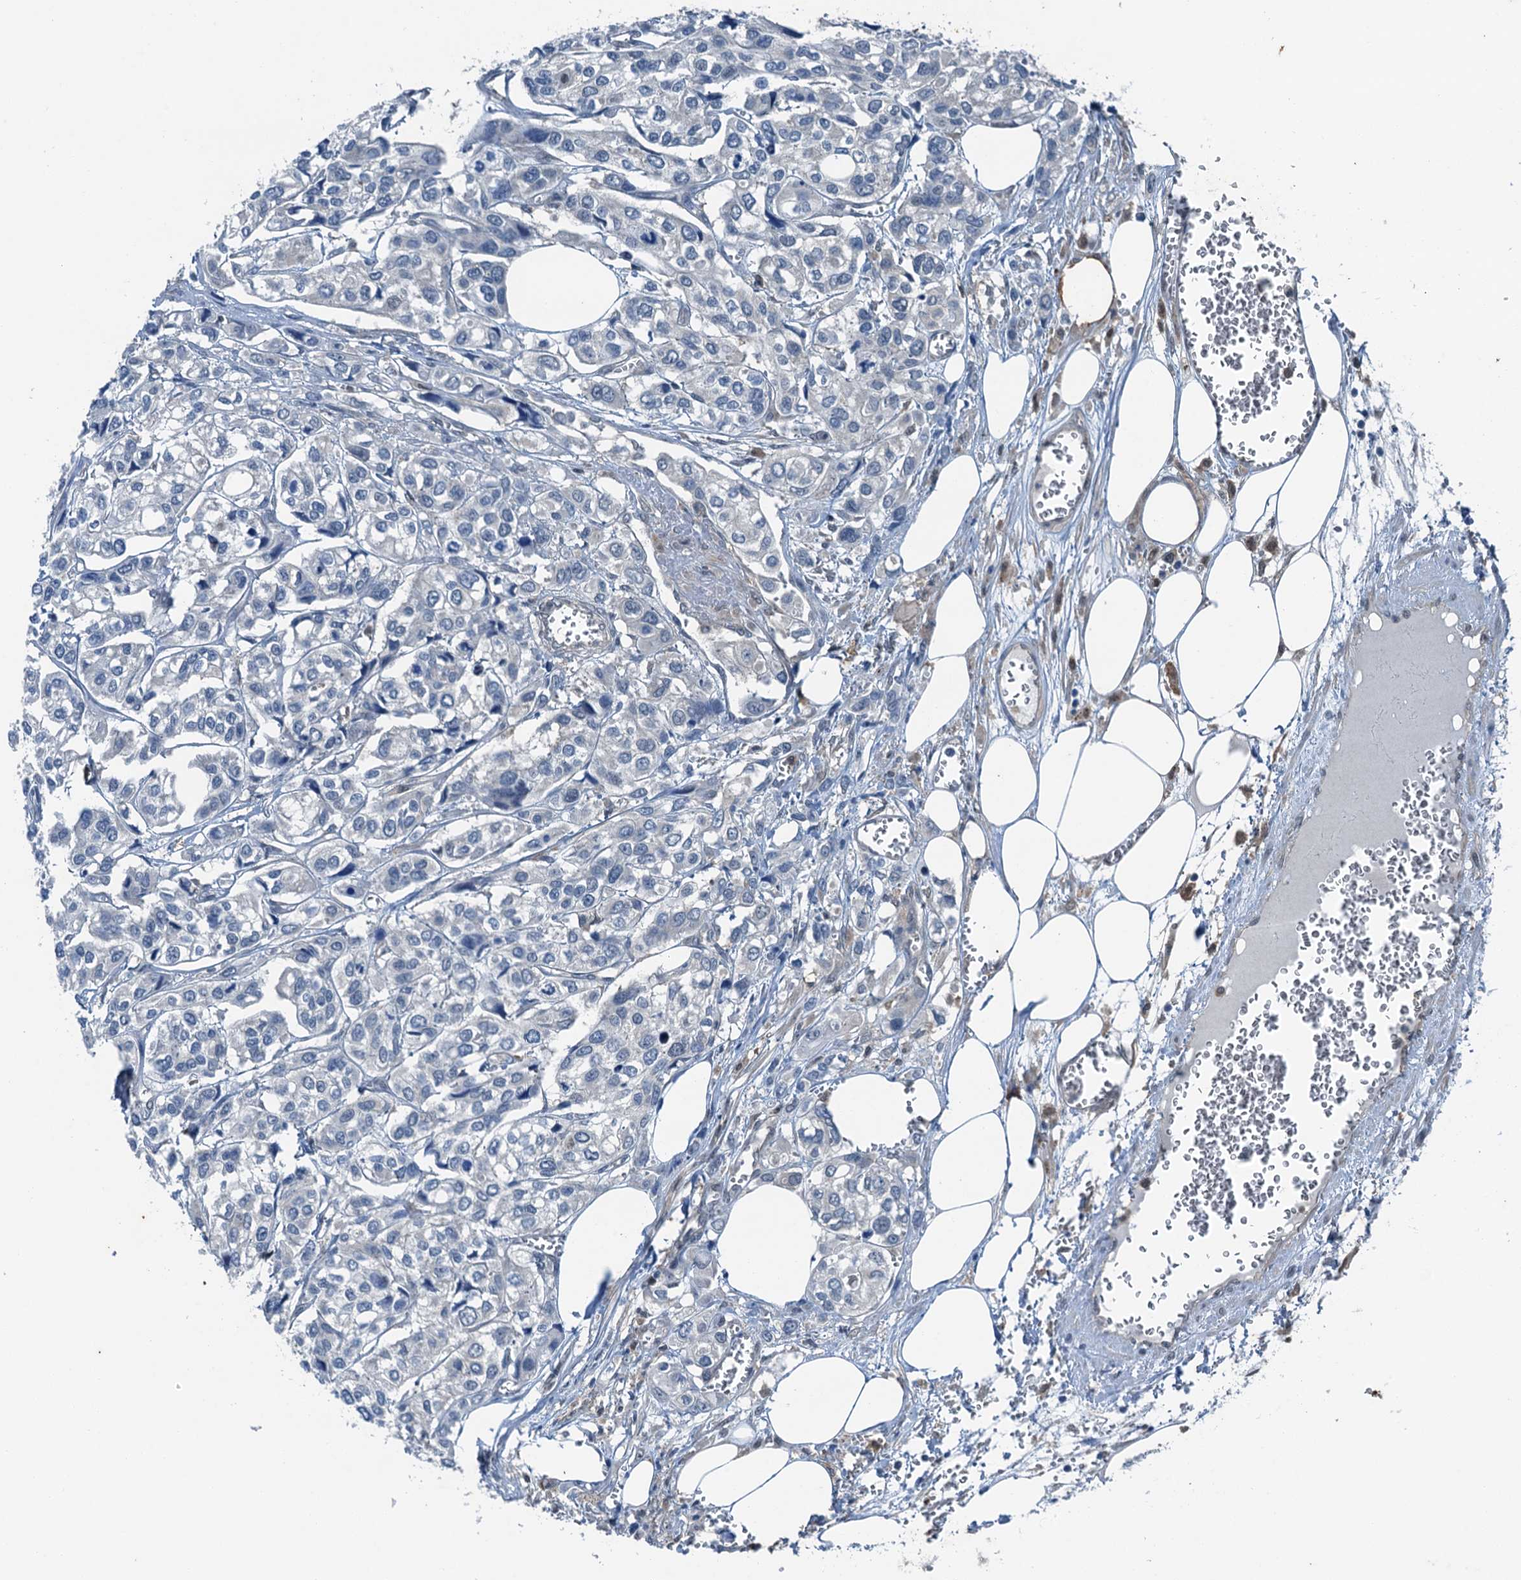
{"staining": {"intensity": "negative", "quantity": "none", "location": "none"}, "tissue": "urothelial cancer", "cell_type": "Tumor cells", "image_type": "cancer", "snomed": [{"axis": "morphology", "description": "Urothelial carcinoma, High grade"}, {"axis": "topography", "description": "Urinary bladder"}], "caption": "This is an immunohistochemistry (IHC) photomicrograph of human urothelial carcinoma (high-grade). There is no staining in tumor cells.", "gene": "RNH1", "patient": {"sex": "male", "age": 67}}